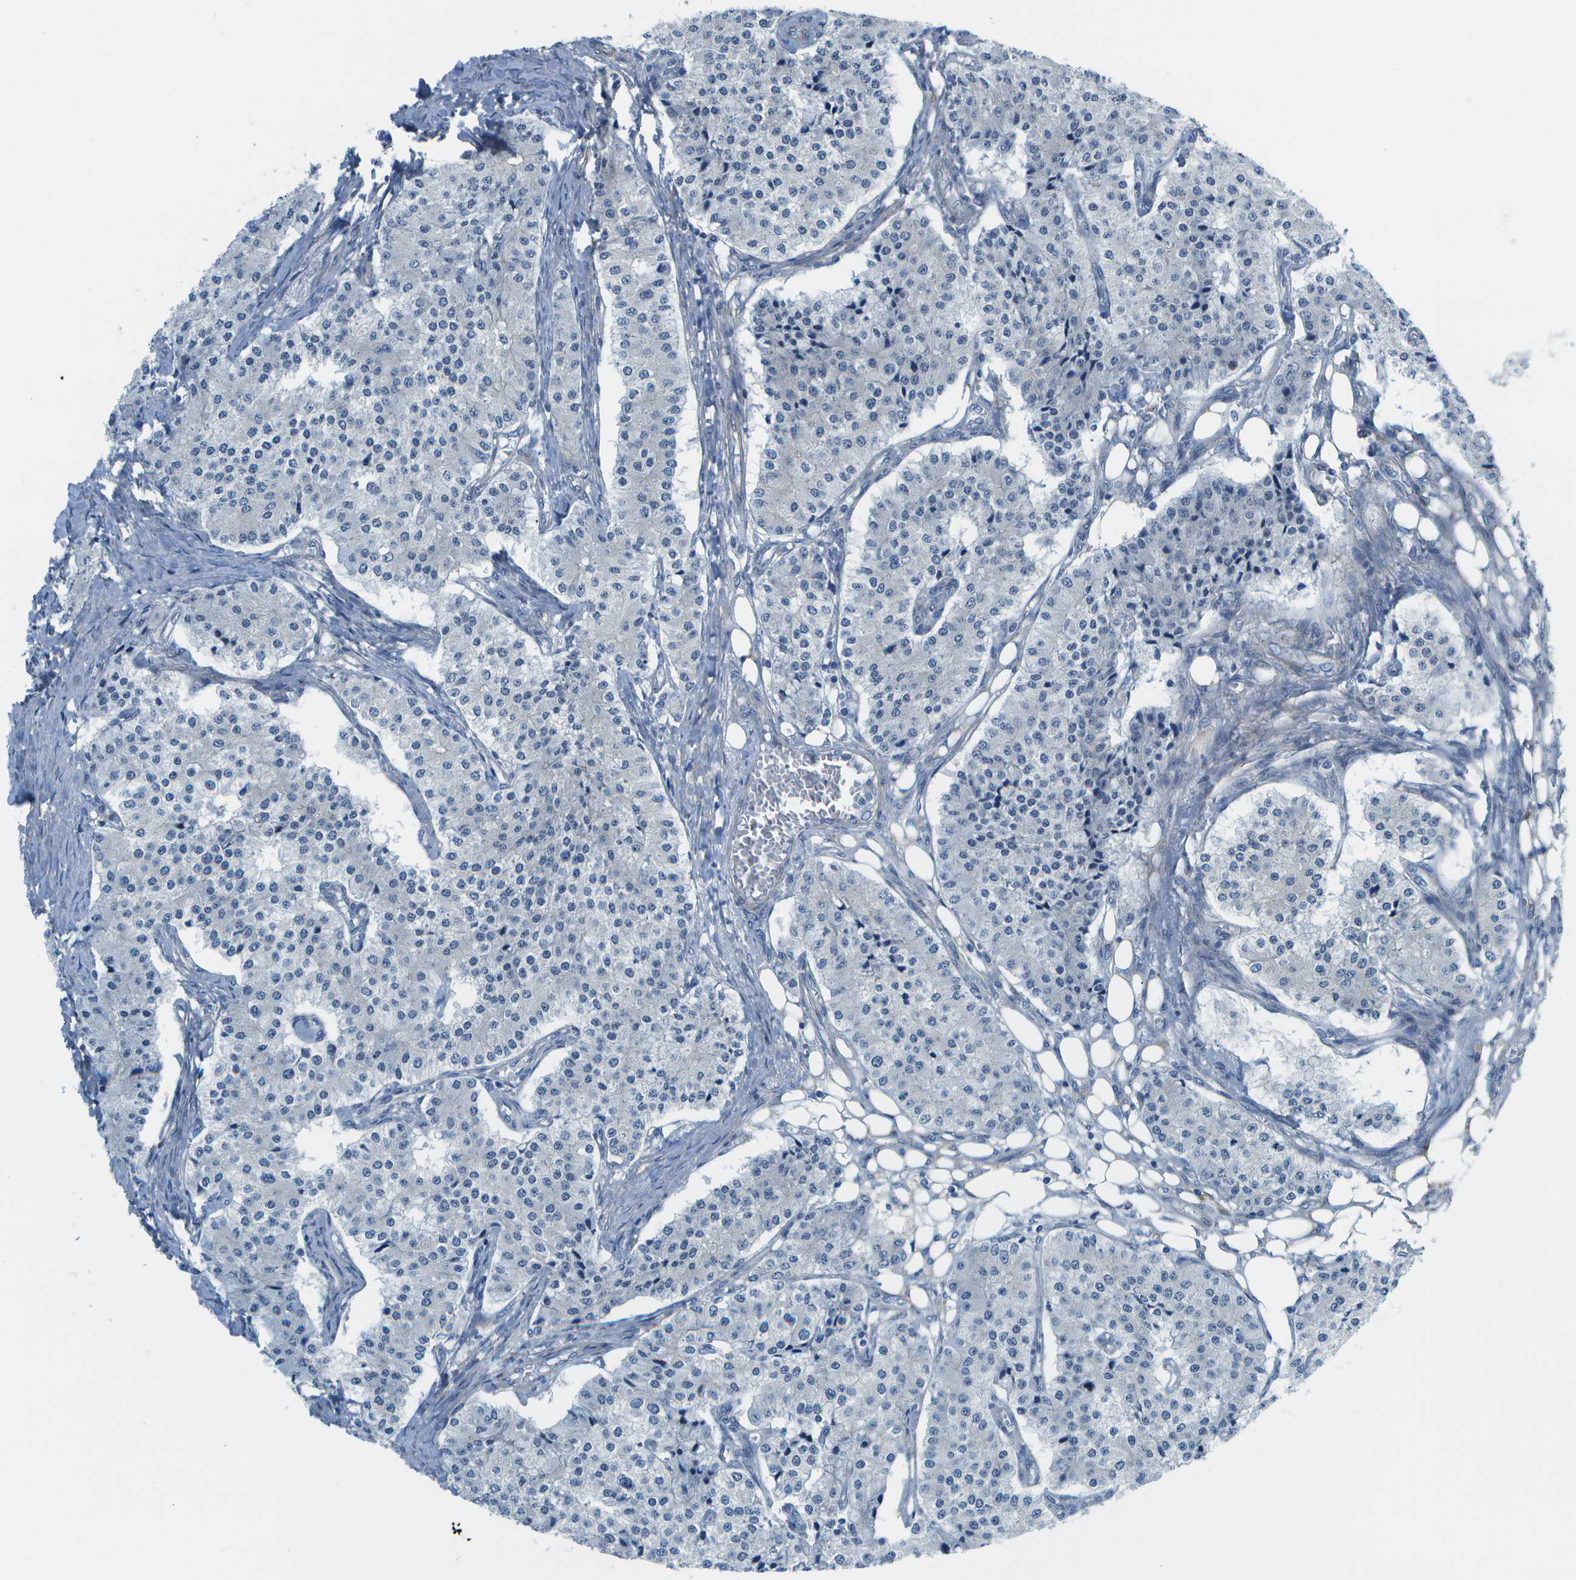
{"staining": {"intensity": "negative", "quantity": "none", "location": "none"}, "tissue": "carcinoid", "cell_type": "Tumor cells", "image_type": "cancer", "snomed": [{"axis": "morphology", "description": "Carcinoid, malignant, NOS"}, {"axis": "topography", "description": "Colon"}], "caption": "There is no significant expression in tumor cells of carcinoid. Nuclei are stained in blue.", "gene": "SORBS3", "patient": {"sex": "female", "age": 52}}